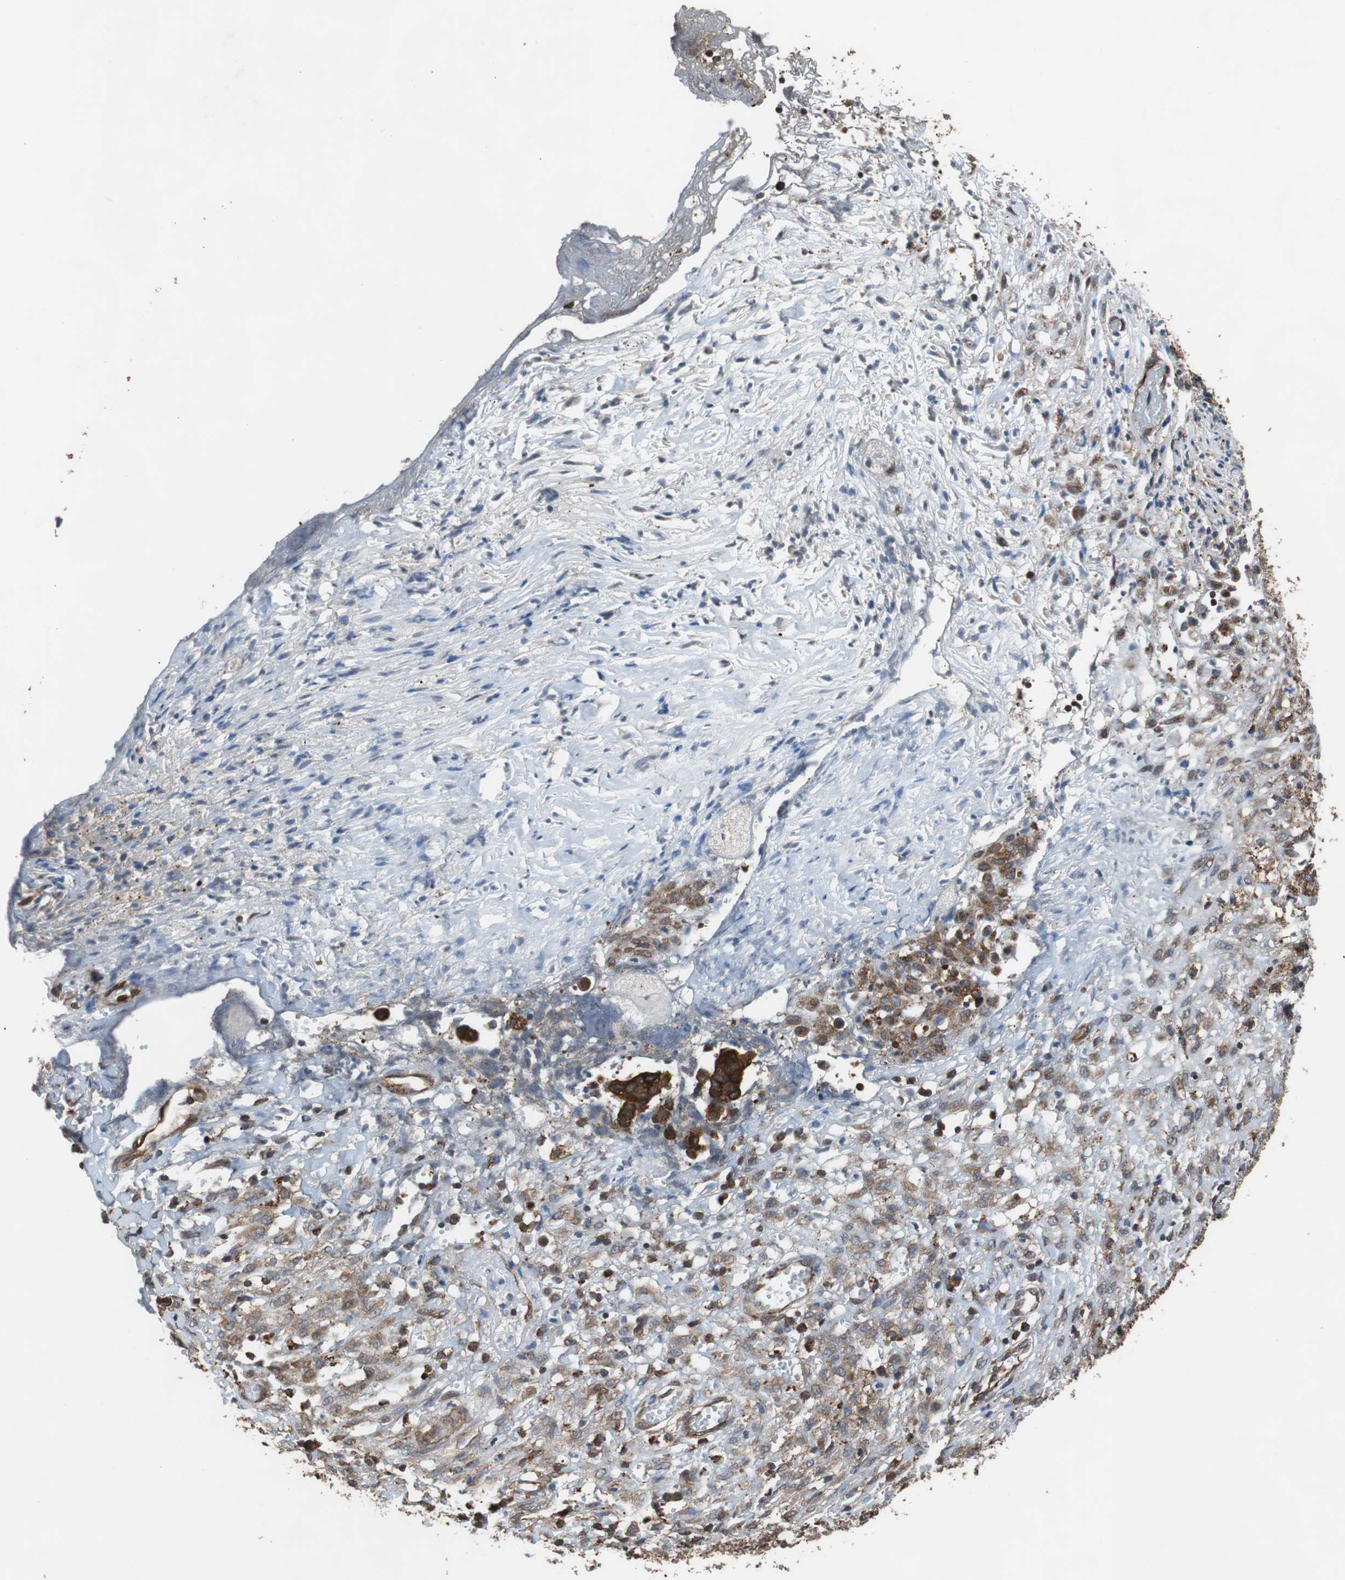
{"staining": {"intensity": "moderate", "quantity": ">75%", "location": "cytoplasmic/membranous"}, "tissue": "ovarian cancer", "cell_type": "Tumor cells", "image_type": "cancer", "snomed": [{"axis": "morphology", "description": "Carcinoma, endometroid"}, {"axis": "topography", "description": "Ovary"}], "caption": "Ovarian cancer (endometroid carcinoma) stained with a brown dye displays moderate cytoplasmic/membranous positive positivity in approximately >75% of tumor cells.", "gene": "USP10", "patient": {"sex": "female", "age": 42}}